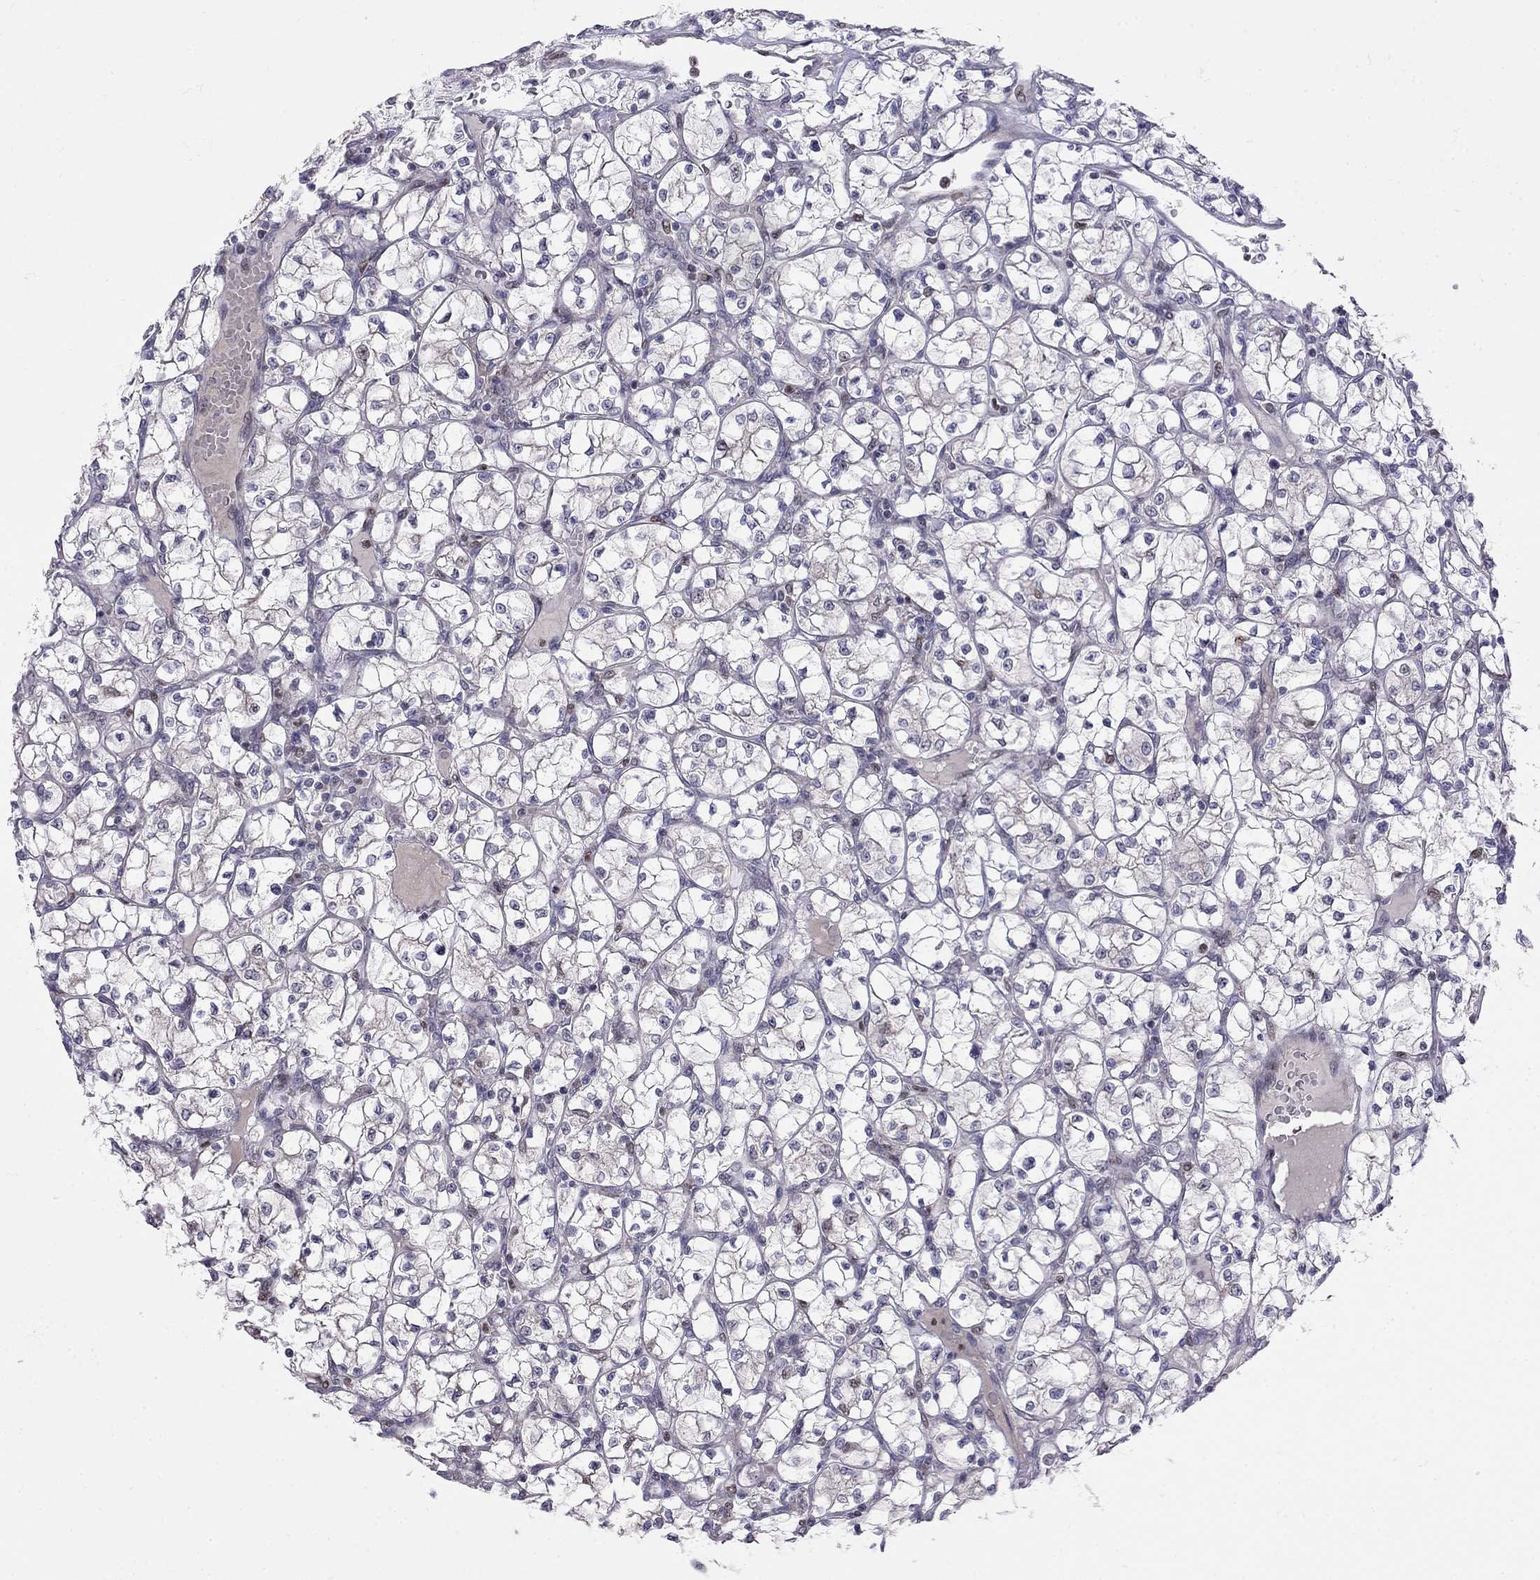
{"staining": {"intensity": "negative", "quantity": "none", "location": "none"}, "tissue": "renal cancer", "cell_type": "Tumor cells", "image_type": "cancer", "snomed": [{"axis": "morphology", "description": "Adenocarcinoma, NOS"}, {"axis": "topography", "description": "Kidney"}], "caption": "Immunohistochemistry image of neoplastic tissue: human renal adenocarcinoma stained with DAB reveals no significant protein staining in tumor cells.", "gene": "LRRC39", "patient": {"sex": "female", "age": 64}}